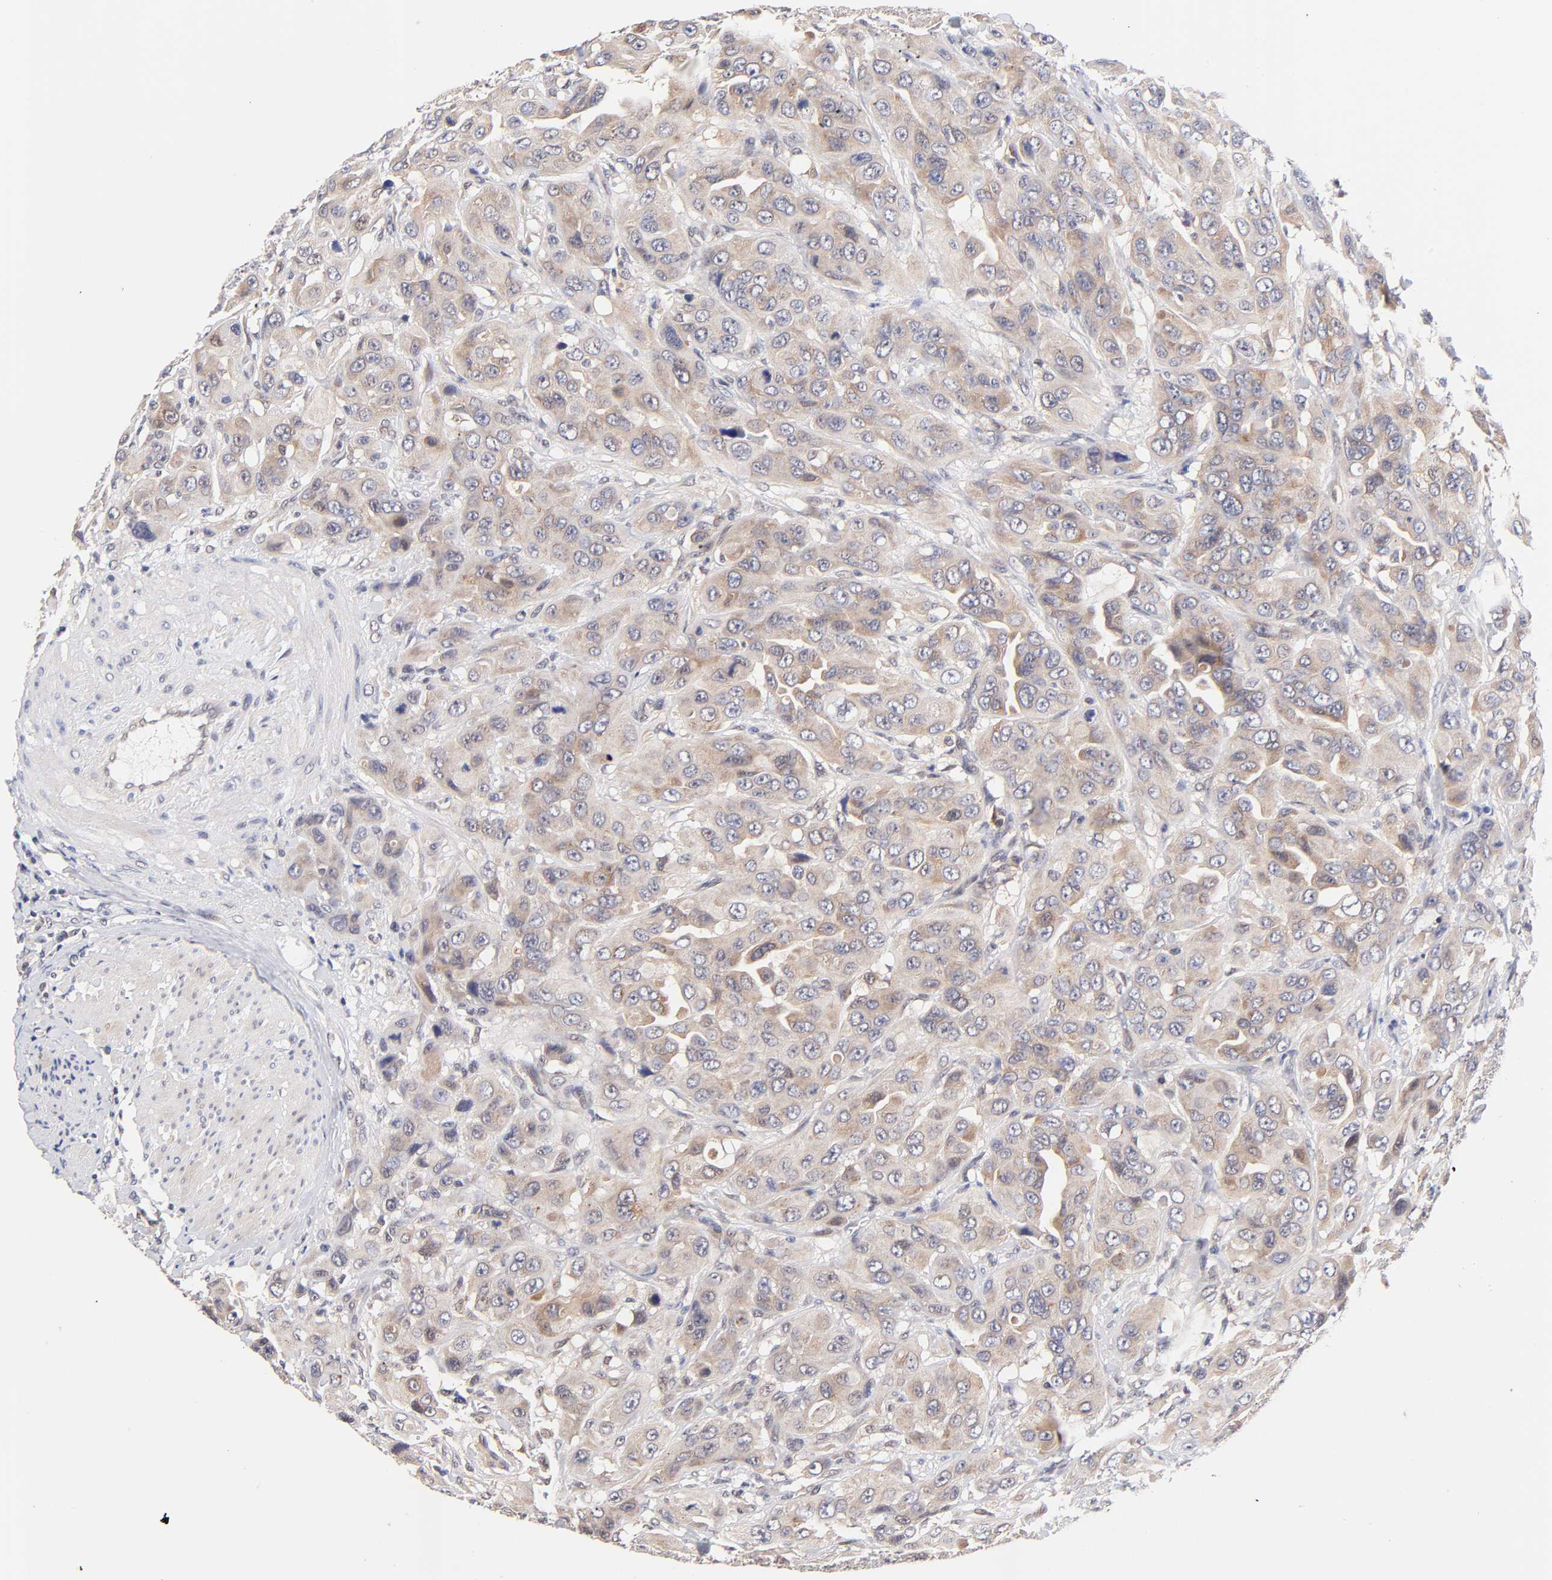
{"staining": {"intensity": "moderate", "quantity": ">75%", "location": "cytoplasmic/membranous"}, "tissue": "urothelial cancer", "cell_type": "Tumor cells", "image_type": "cancer", "snomed": [{"axis": "morphology", "description": "Urothelial carcinoma, High grade"}, {"axis": "topography", "description": "Urinary bladder"}], "caption": "Tumor cells display medium levels of moderate cytoplasmic/membranous positivity in approximately >75% of cells in urothelial cancer. Using DAB (brown) and hematoxylin (blue) stains, captured at high magnification using brightfield microscopy.", "gene": "TXNL1", "patient": {"sex": "male", "age": 73}}